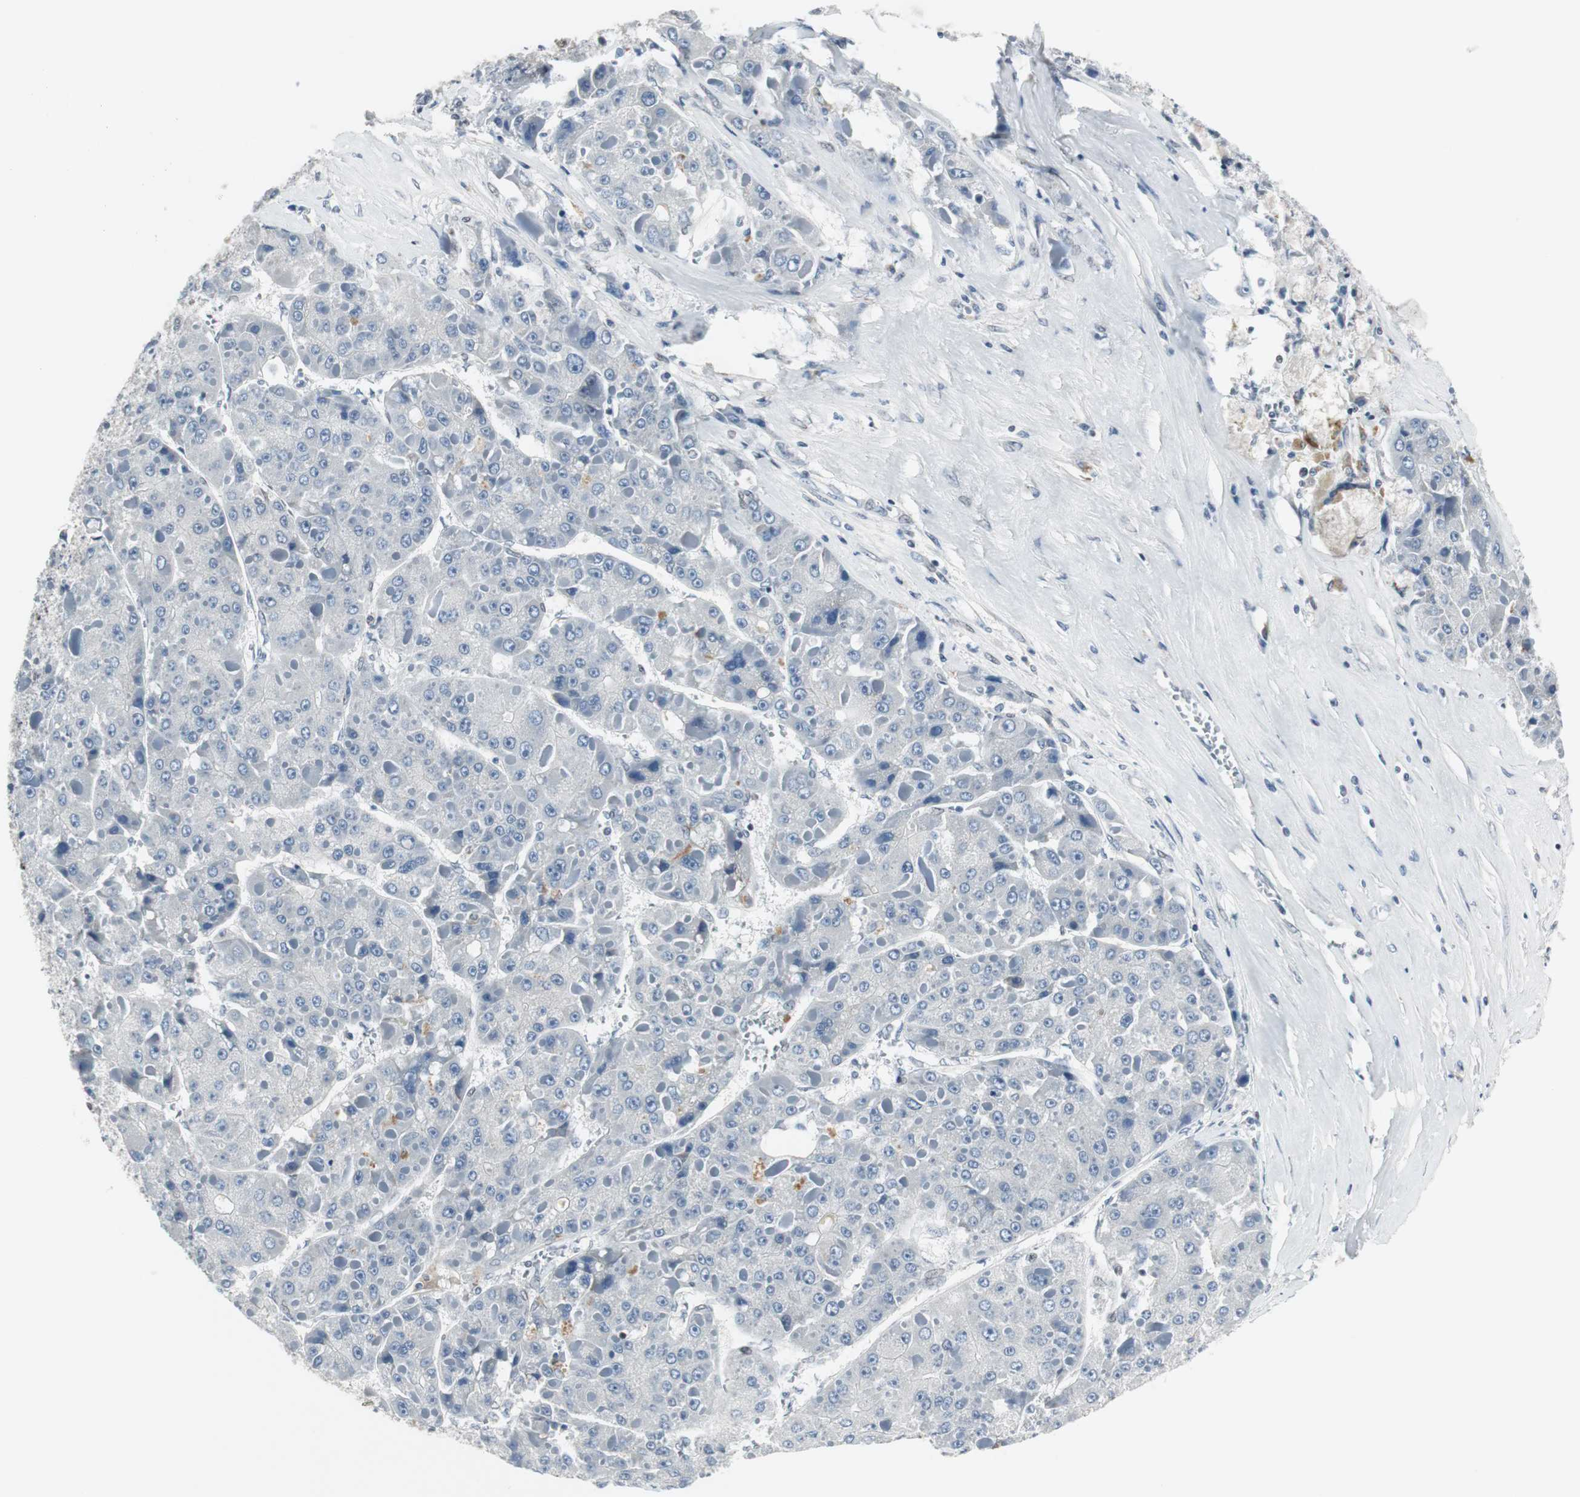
{"staining": {"intensity": "negative", "quantity": "none", "location": "none"}, "tissue": "liver cancer", "cell_type": "Tumor cells", "image_type": "cancer", "snomed": [{"axis": "morphology", "description": "Carcinoma, Hepatocellular, NOS"}, {"axis": "topography", "description": "Liver"}], "caption": "Immunohistochemical staining of hepatocellular carcinoma (liver) exhibits no significant expression in tumor cells. (Brightfield microscopy of DAB immunohistochemistry (IHC) at high magnification).", "gene": "ELK1", "patient": {"sex": "female", "age": 73}}